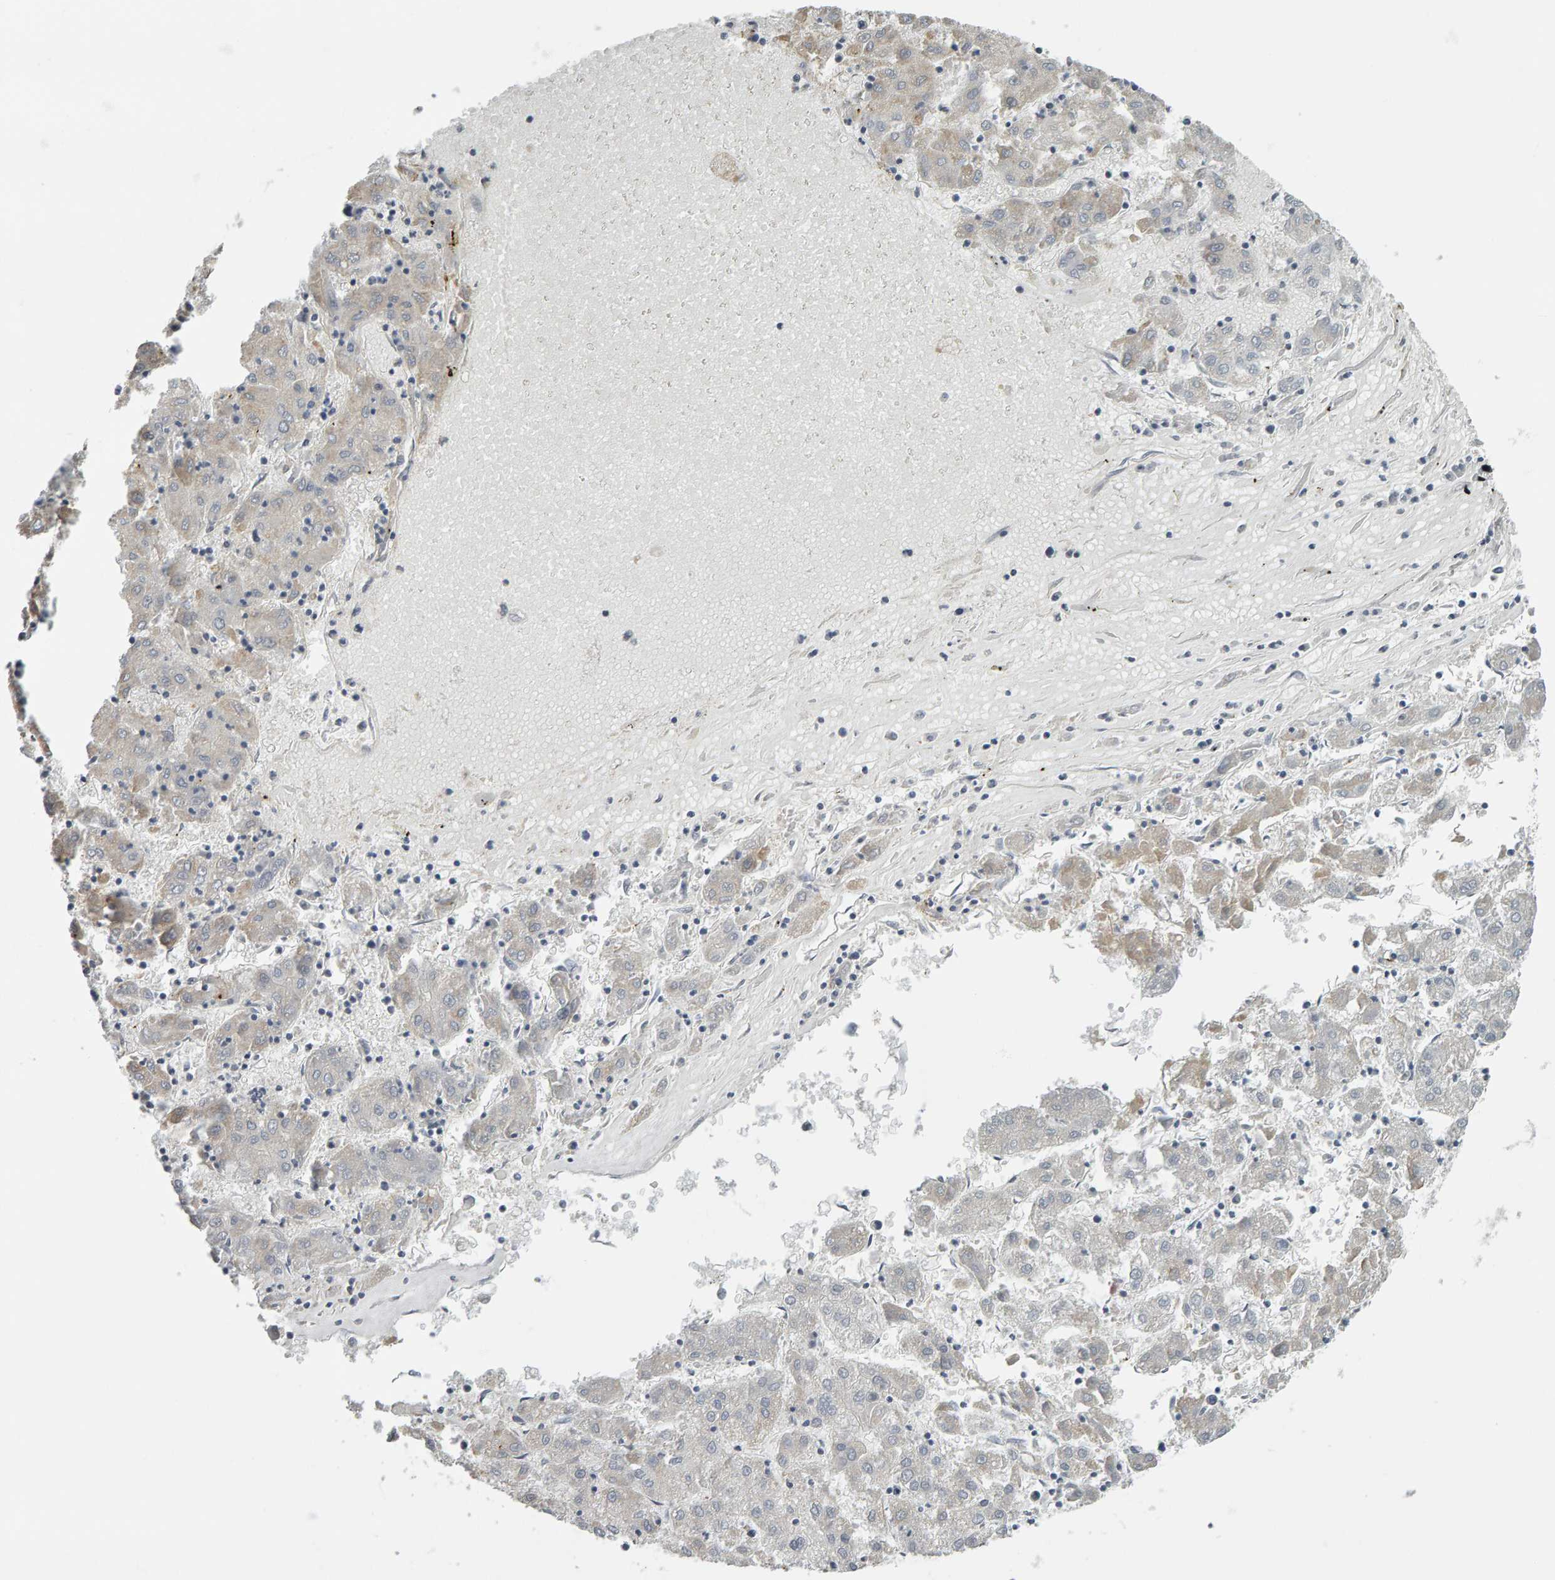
{"staining": {"intensity": "weak", "quantity": "<25%", "location": "cytoplasmic/membranous"}, "tissue": "liver cancer", "cell_type": "Tumor cells", "image_type": "cancer", "snomed": [{"axis": "morphology", "description": "Carcinoma, Hepatocellular, NOS"}, {"axis": "topography", "description": "Liver"}], "caption": "Liver cancer was stained to show a protein in brown. There is no significant expression in tumor cells. Brightfield microscopy of immunohistochemistry stained with DAB (brown) and hematoxylin (blue), captured at high magnification.", "gene": "ADHFE1", "patient": {"sex": "male", "age": 72}}